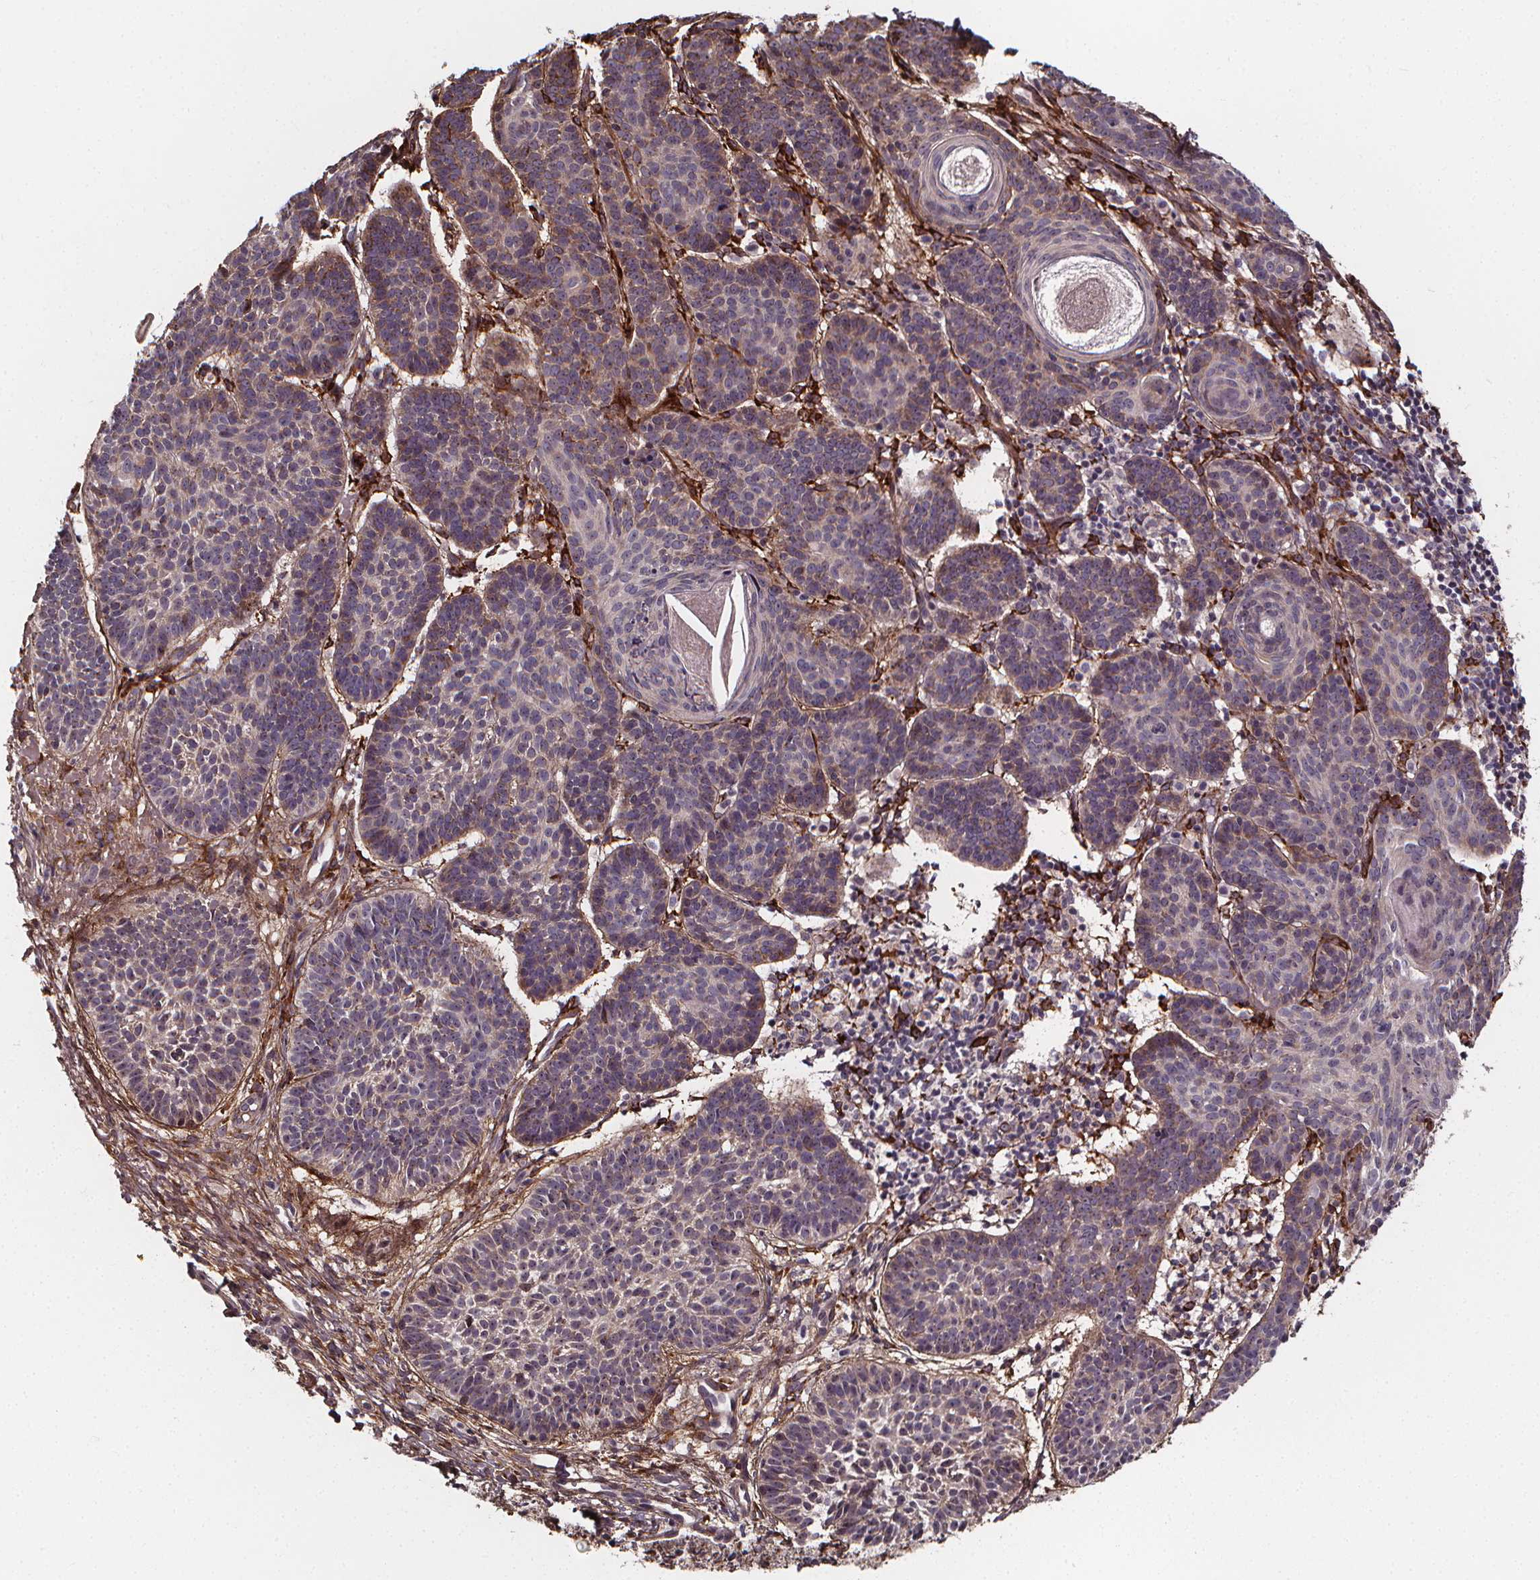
{"staining": {"intensity": "weak", "quantity": "<25%", "location": "cytoplasmic/membranous"}, "tissue": "skin cancer", "cell_type": "Tumor cells", "image_type": "cancer", "snomed": [{"axis": "morphology", "description": "Basal cell carcinoma"}, {"axis": "topography", "description": "Skin"}], "caption": "A photomicrograph of human skin cancer is negative for staining in tumor cells.", "gene": "AEBP1", "patient": {"sex": "male", "age": 72}}